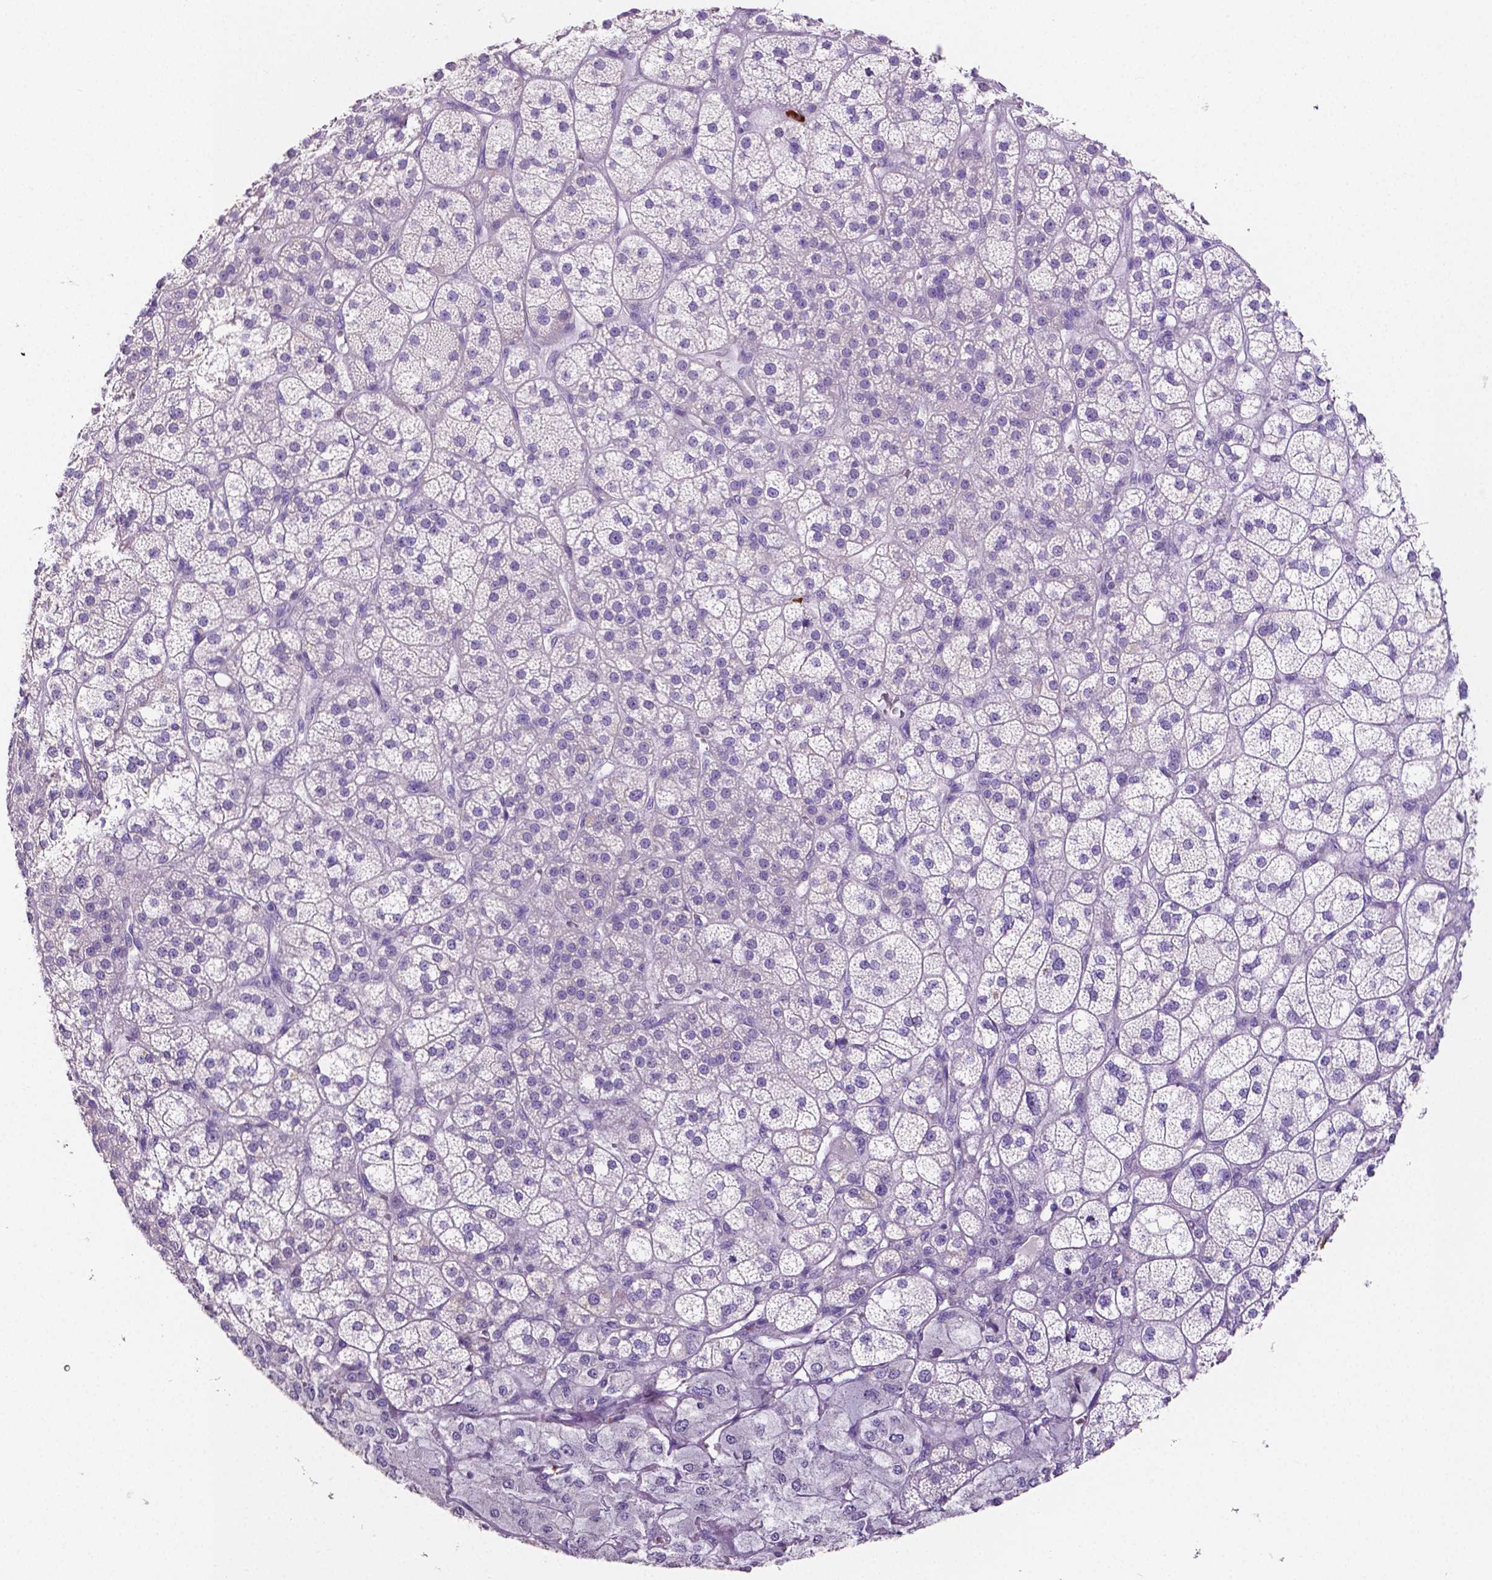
{"staining": {"intensity": "negative", "quantity": "none", "location": "none"}, "tissue": "adrenal gland", "cell_type": "Glandular cells", "image_type": "normal", "snomed": [{"axis": "morphology", "description": "Normal tissue, NOS"}, {"axis": "topography", "description": "Adrenal gland"}], "caption": "A high-resolution micrograph shows IHC staining of benign adrenal gland, which reveals no significant staining in glandular cells.", "gene": "MMP9", "patient": {"sex": "female", "age": 60}}